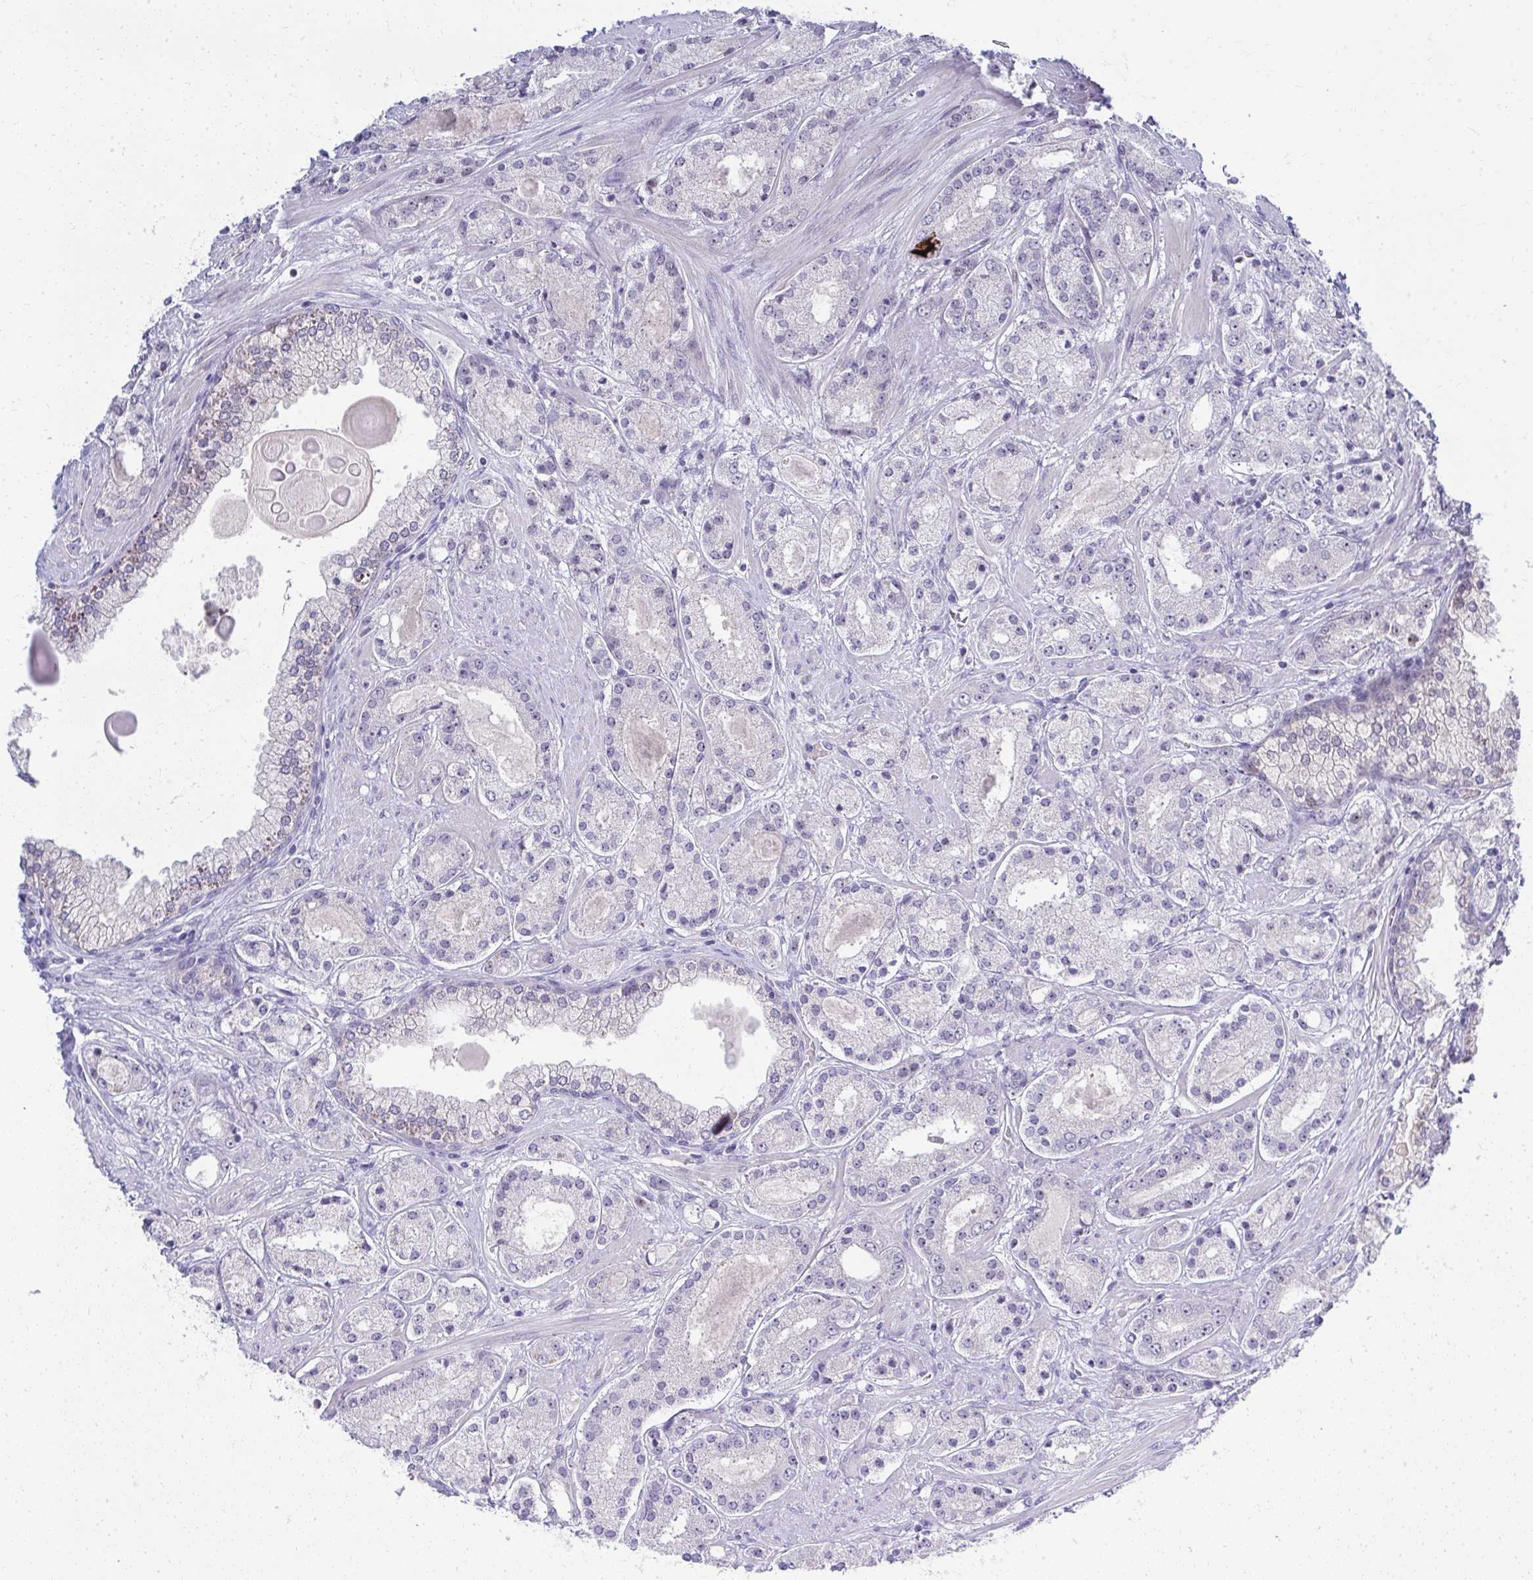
{"staining": {"intensity": "negative", "quantity": "none", "location": "none"}, "tissue": "prostate cancer", "cell_type": "Tumor cells", "image_type": "cancer", "snomed": [{"axis": "morphology", "description": "Adenocarcinoma, High grade"}, {"axis": "topography", "description": "Prostate"}], "caption": "Tumor cells are negative for protein expression in human prostate high-grade adenocarcinoma.", "gene": "EID3", "patient": {"sex": "male", "age": 67}}